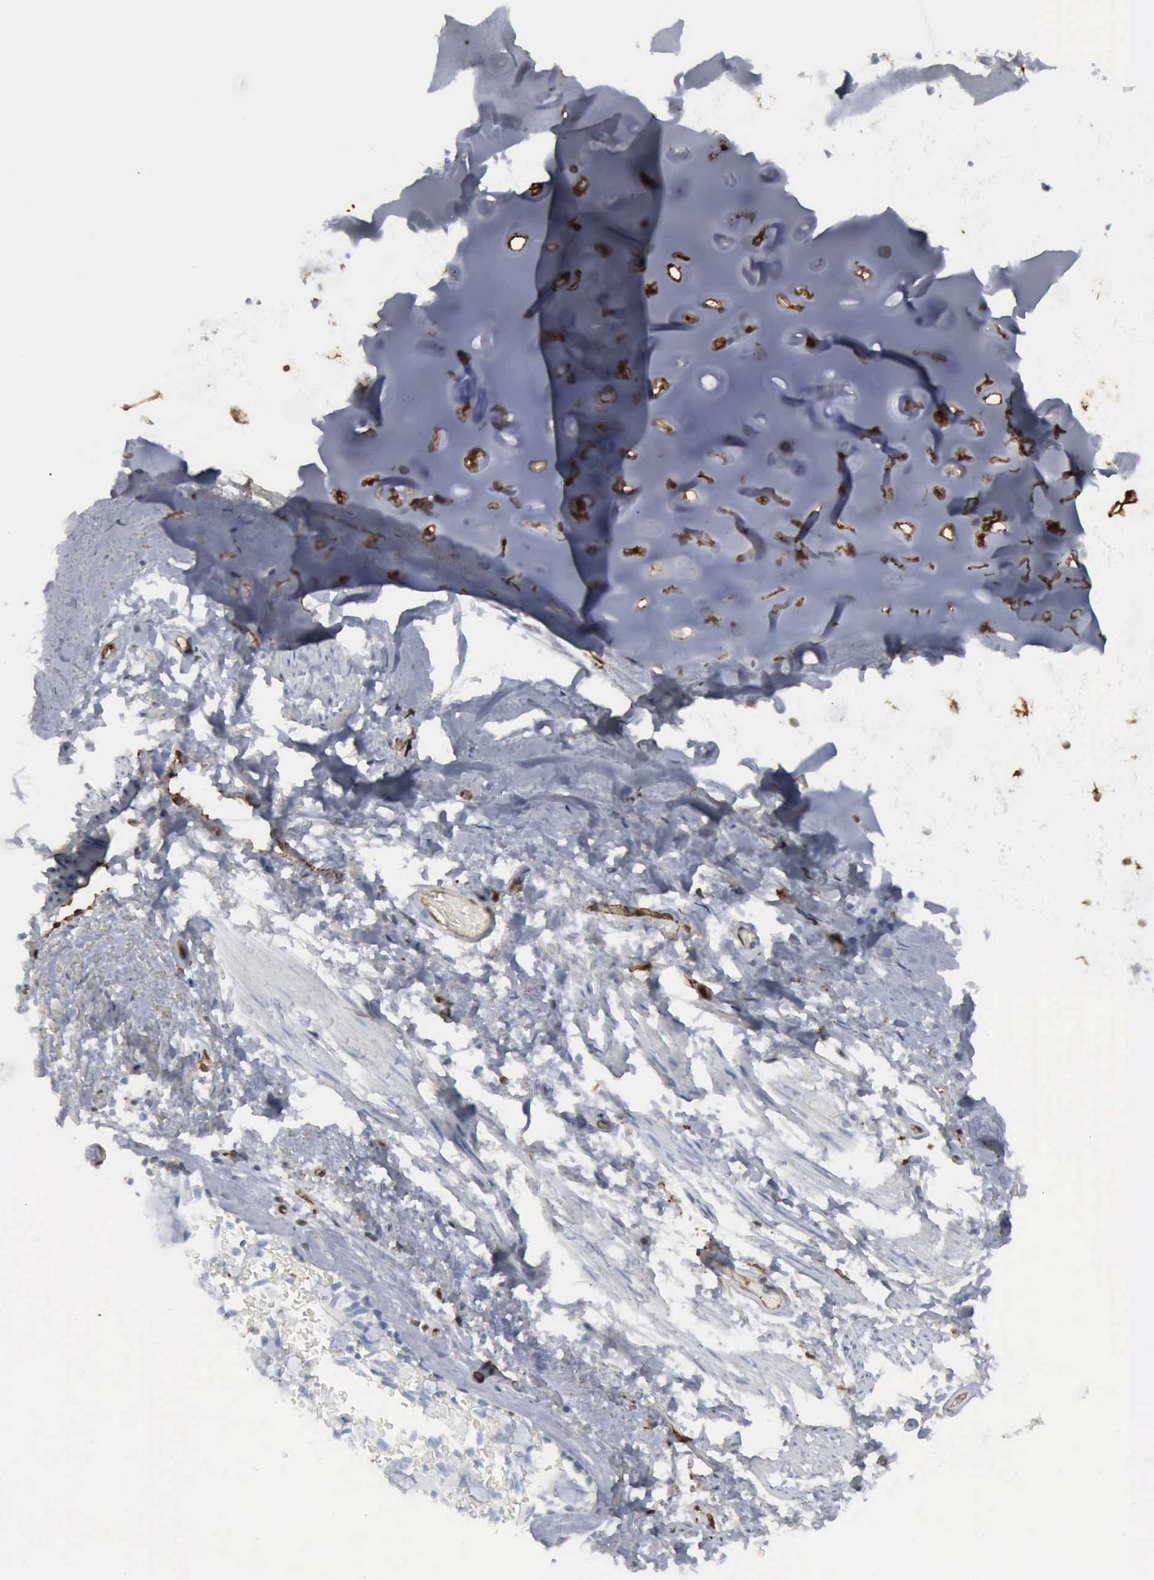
{"staining": {"intensity": "negative", "quantity": "none", "location": "none"}, "tissue": "adipose tissue", "cell_type": "Adipocytes", "image_type": "normal", "snomed": [{"axis": "morphology", "description": "Normal tissue, NOS"}, {"axis": "topography", "description": "Cartilage tissue"}, {"axis": "topography", "description": "Lung"}], "caption": "IHC histopathology image of benign adipose tissue stained for a protein (brown), which demonstrates no positivity in adipocytes. (Brightfield microscopy of DAB immunohistochemistry (IHC) at high magnification).", "gene": "FSCN1", "patient": {"sex": "male", "age": 65}}